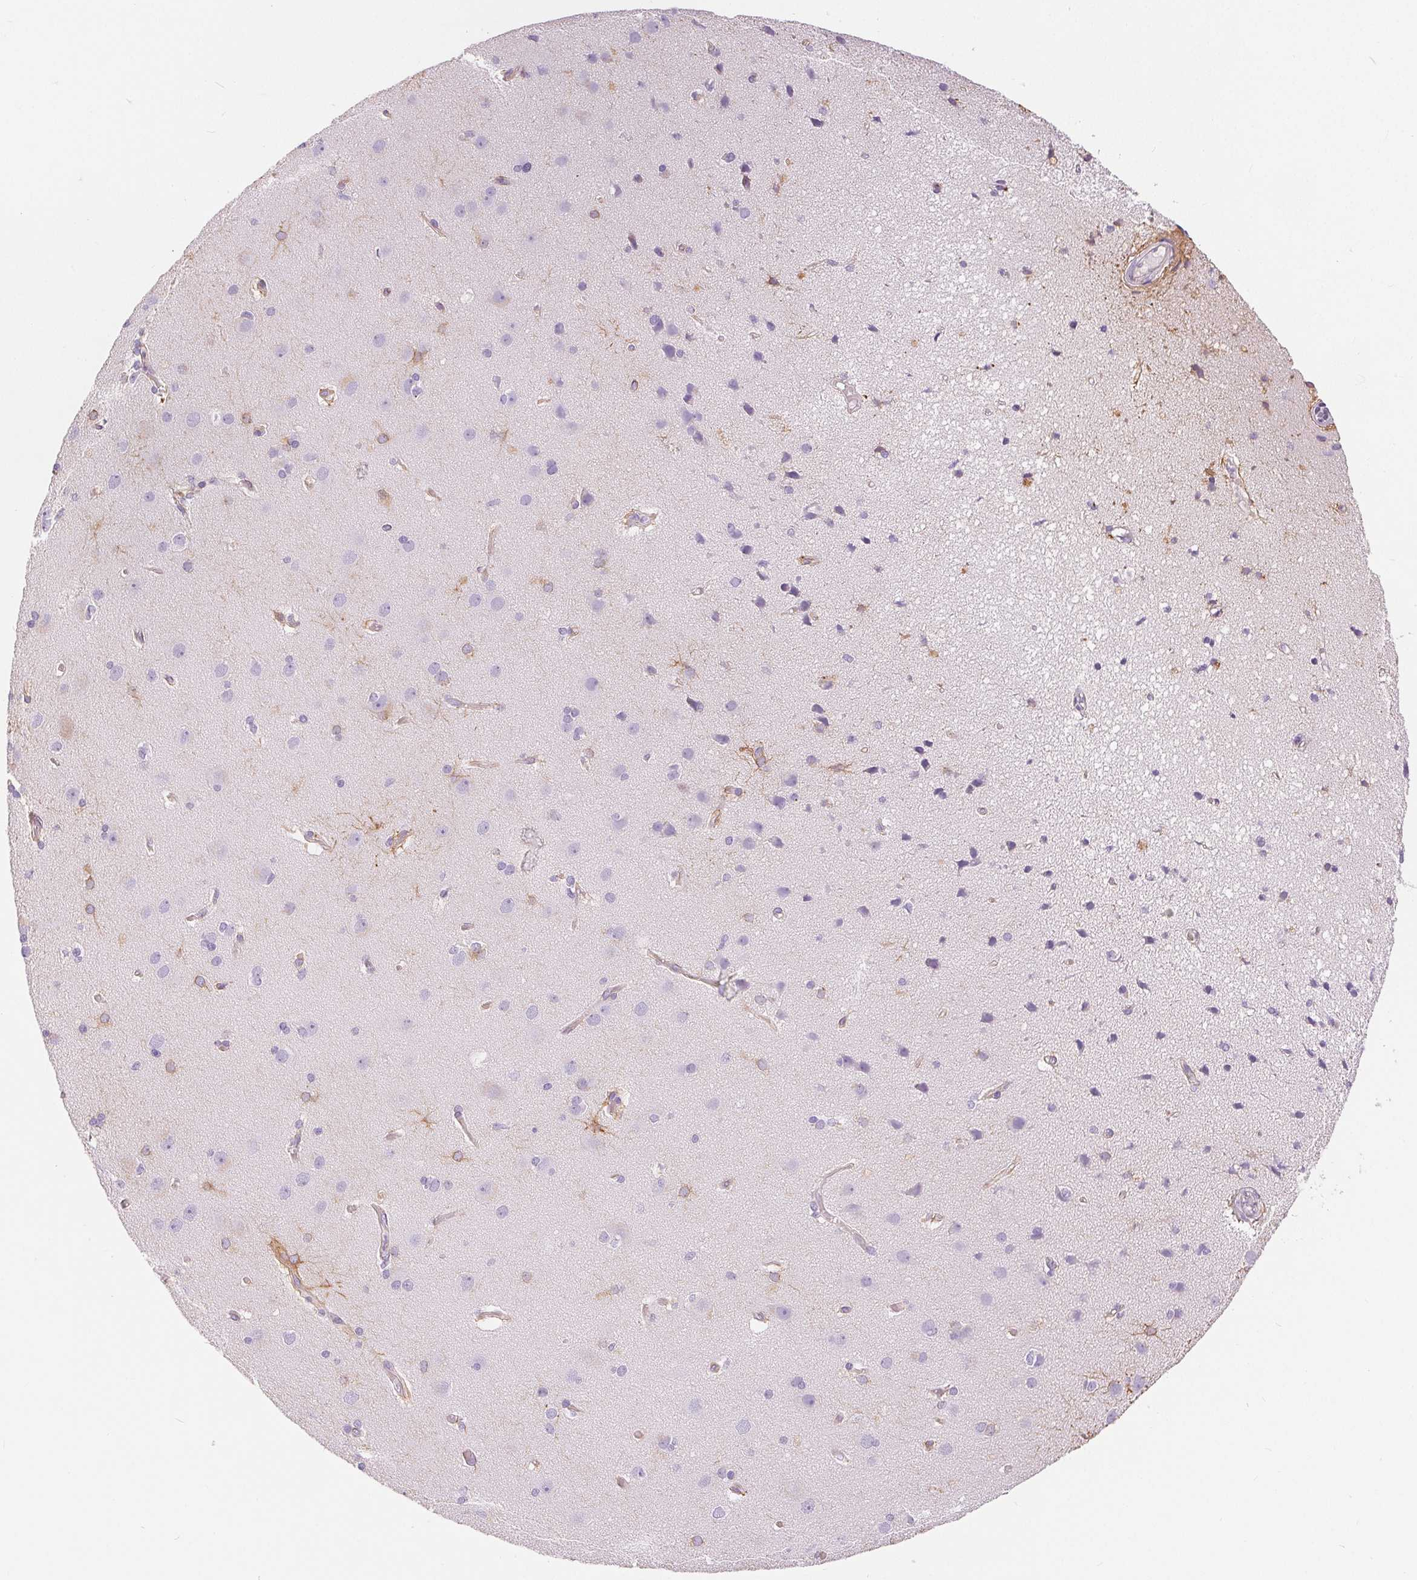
{"staining": {"intensity": "negative", "quantity": "none", "location": "none"}, "tissue": "cerebral cortex", "cell_type": "Endothelial cells", "image_type": "normal", "snomed": [{"axis": "morphology", "description": "Normal tissue, NOS"}, {"axis": "morphology", "description": "Glioma, malignant, High grade"}, {"axis": "topography", "description": "Cerebral cortex"}], "caption": "Immunohistochemistry histopathology image of benign cerebral cortex: cerebral cortex stained with DAB exhibits no significant protein staining in endothelial cells.", "gene": "GFAP", "patient": {"sex": "male", "age": 71}}